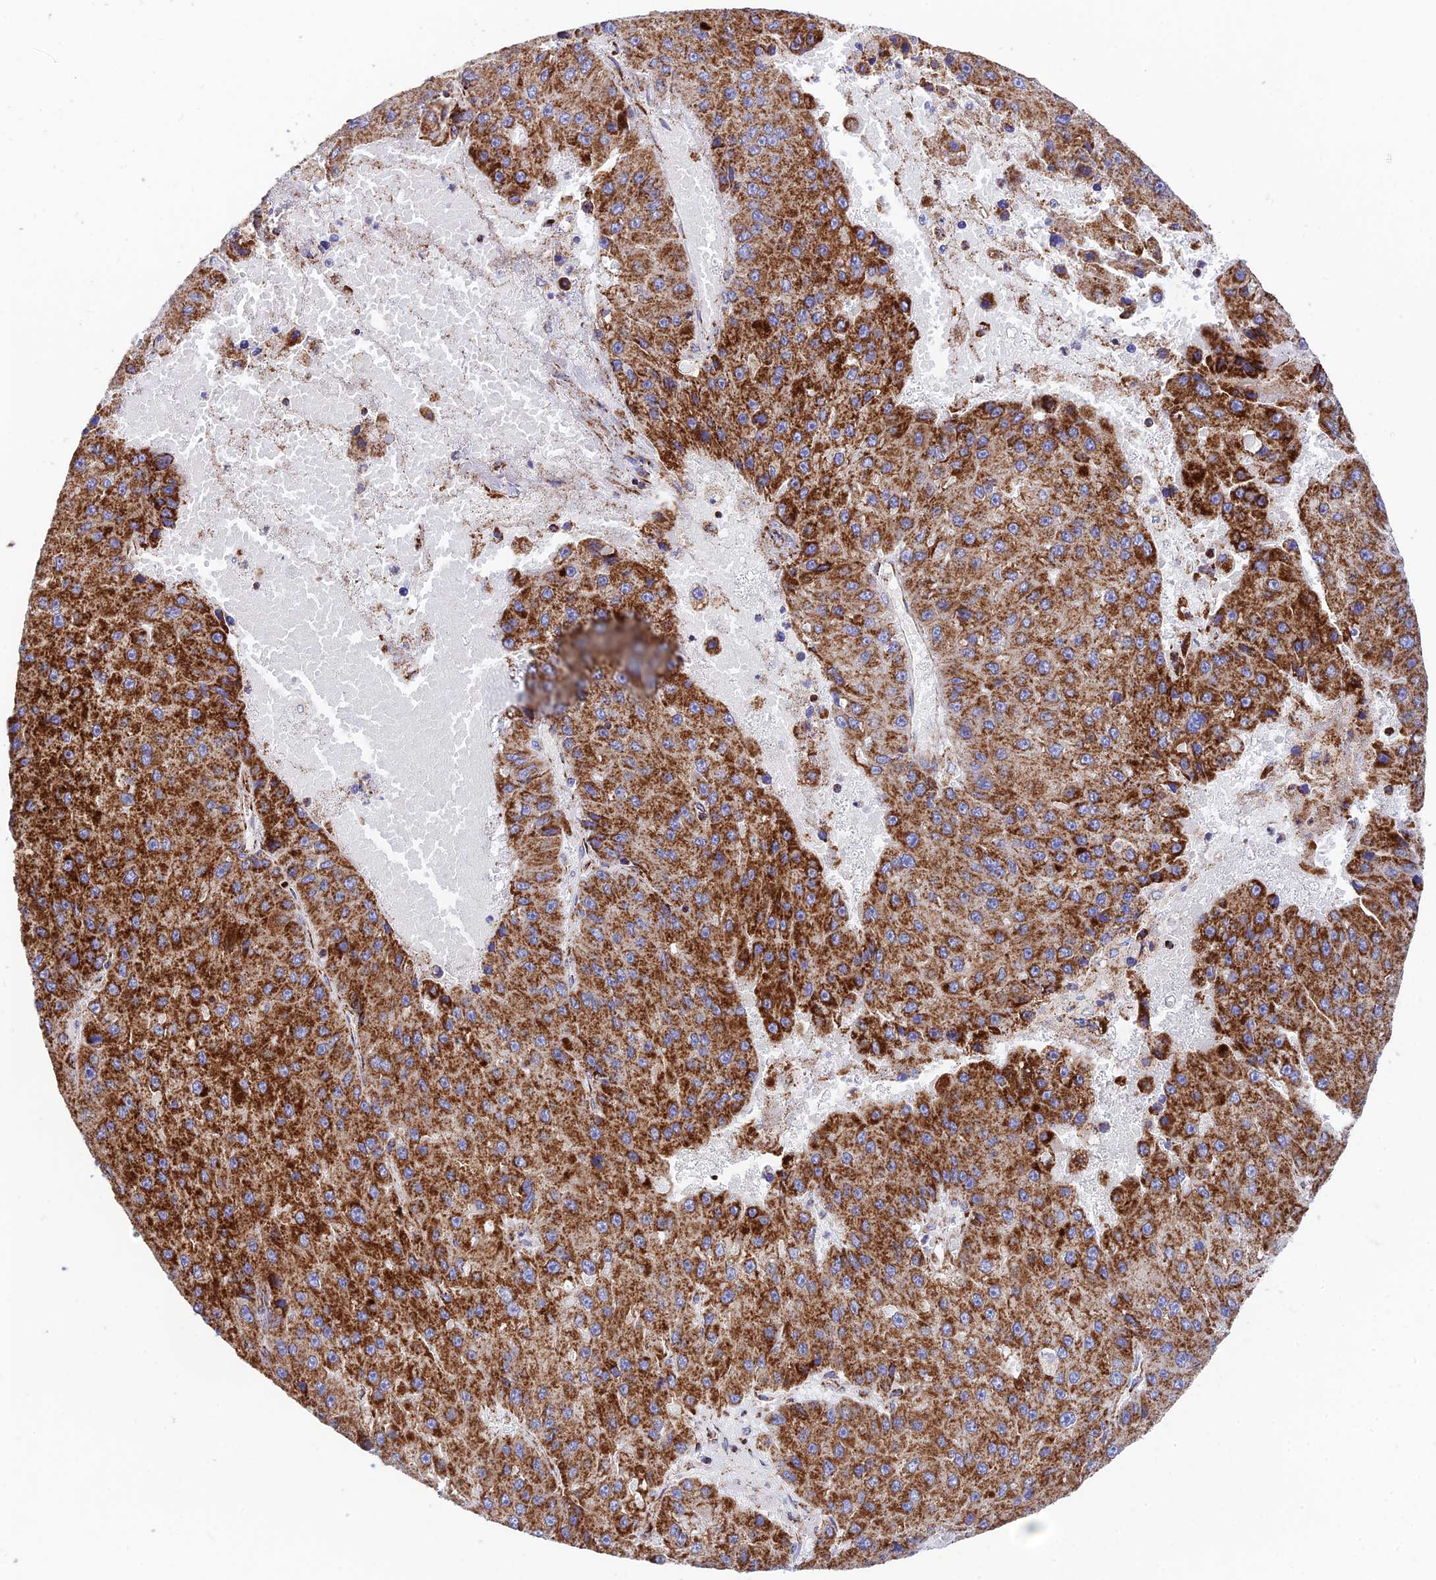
{"staining": {"intensity": "strong", "quantity": ">75%", "location": "cytoplasmic/membranous"}, "tissue": "liver cancer", "cell_type": "Tumor cells", "image_type": "cancer", "snomed": [{"axis": "morphology", "description": "Carcinoma, Hepatocellular, NOS"}, {"axis": "topography", "description": "Liver"}], "caption": "Immunohistochemical staining of liver cancer exhibits strong cytoplasmic/membranous protein expression in about >75% of tumor cells.", "gene": "CHCHD3", "patient": {"sex": "female", "age": 73}}